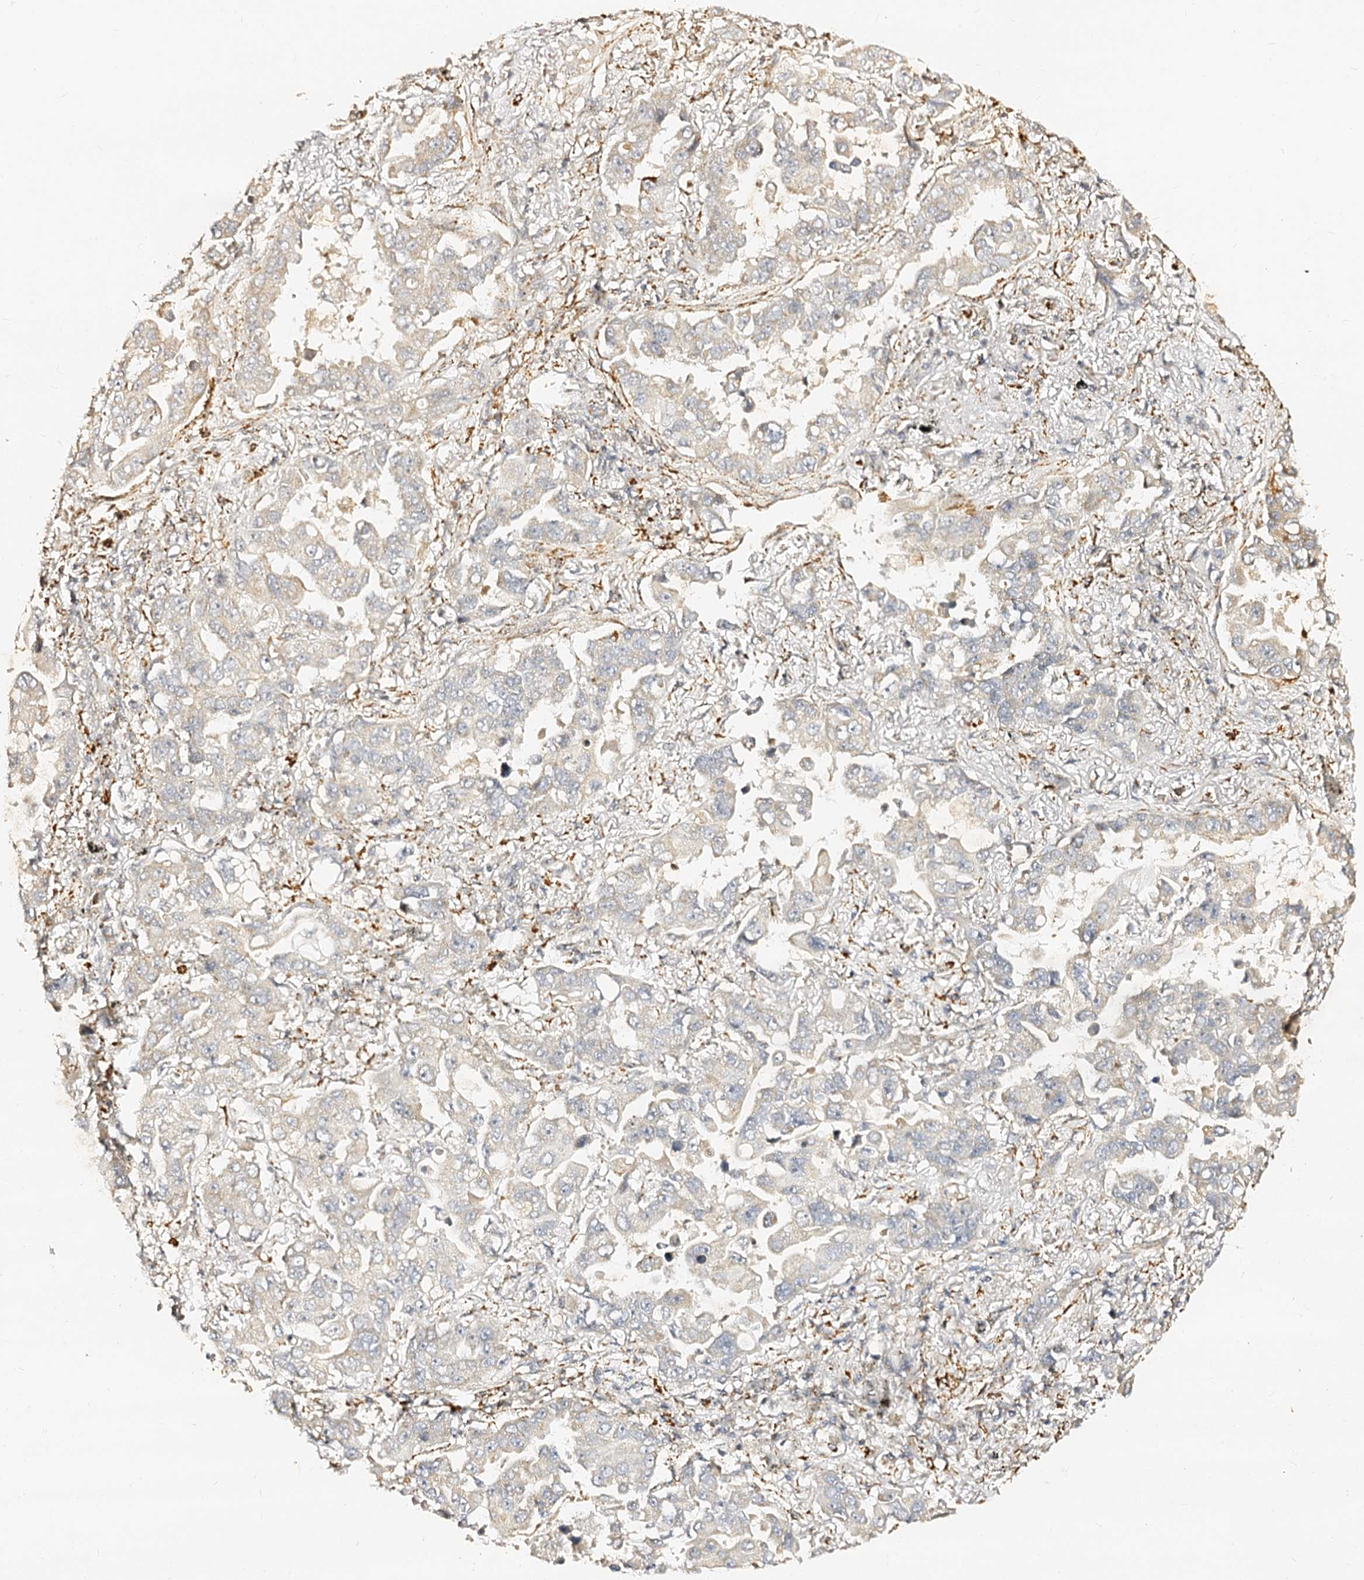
{"staining": {"intensity": "weak", "quantity": "<25%", "location": "cytoplasmic/membranous"}, "tissue": "lung cancer", "cell_type": "Tumor cells", "image_type": "cancer", "snomed": [{"axis": "morphology", "description": "Adenocarcinoma, NOS"}, {"axis": "topography", "description": "Lung"}], "caption": "Micrograph shows no significant protein expression in tumor cells of lung cancer (adenocarcinoma).", "gene": "MAOB", "patient": {"sex": "male", "age": 64}}